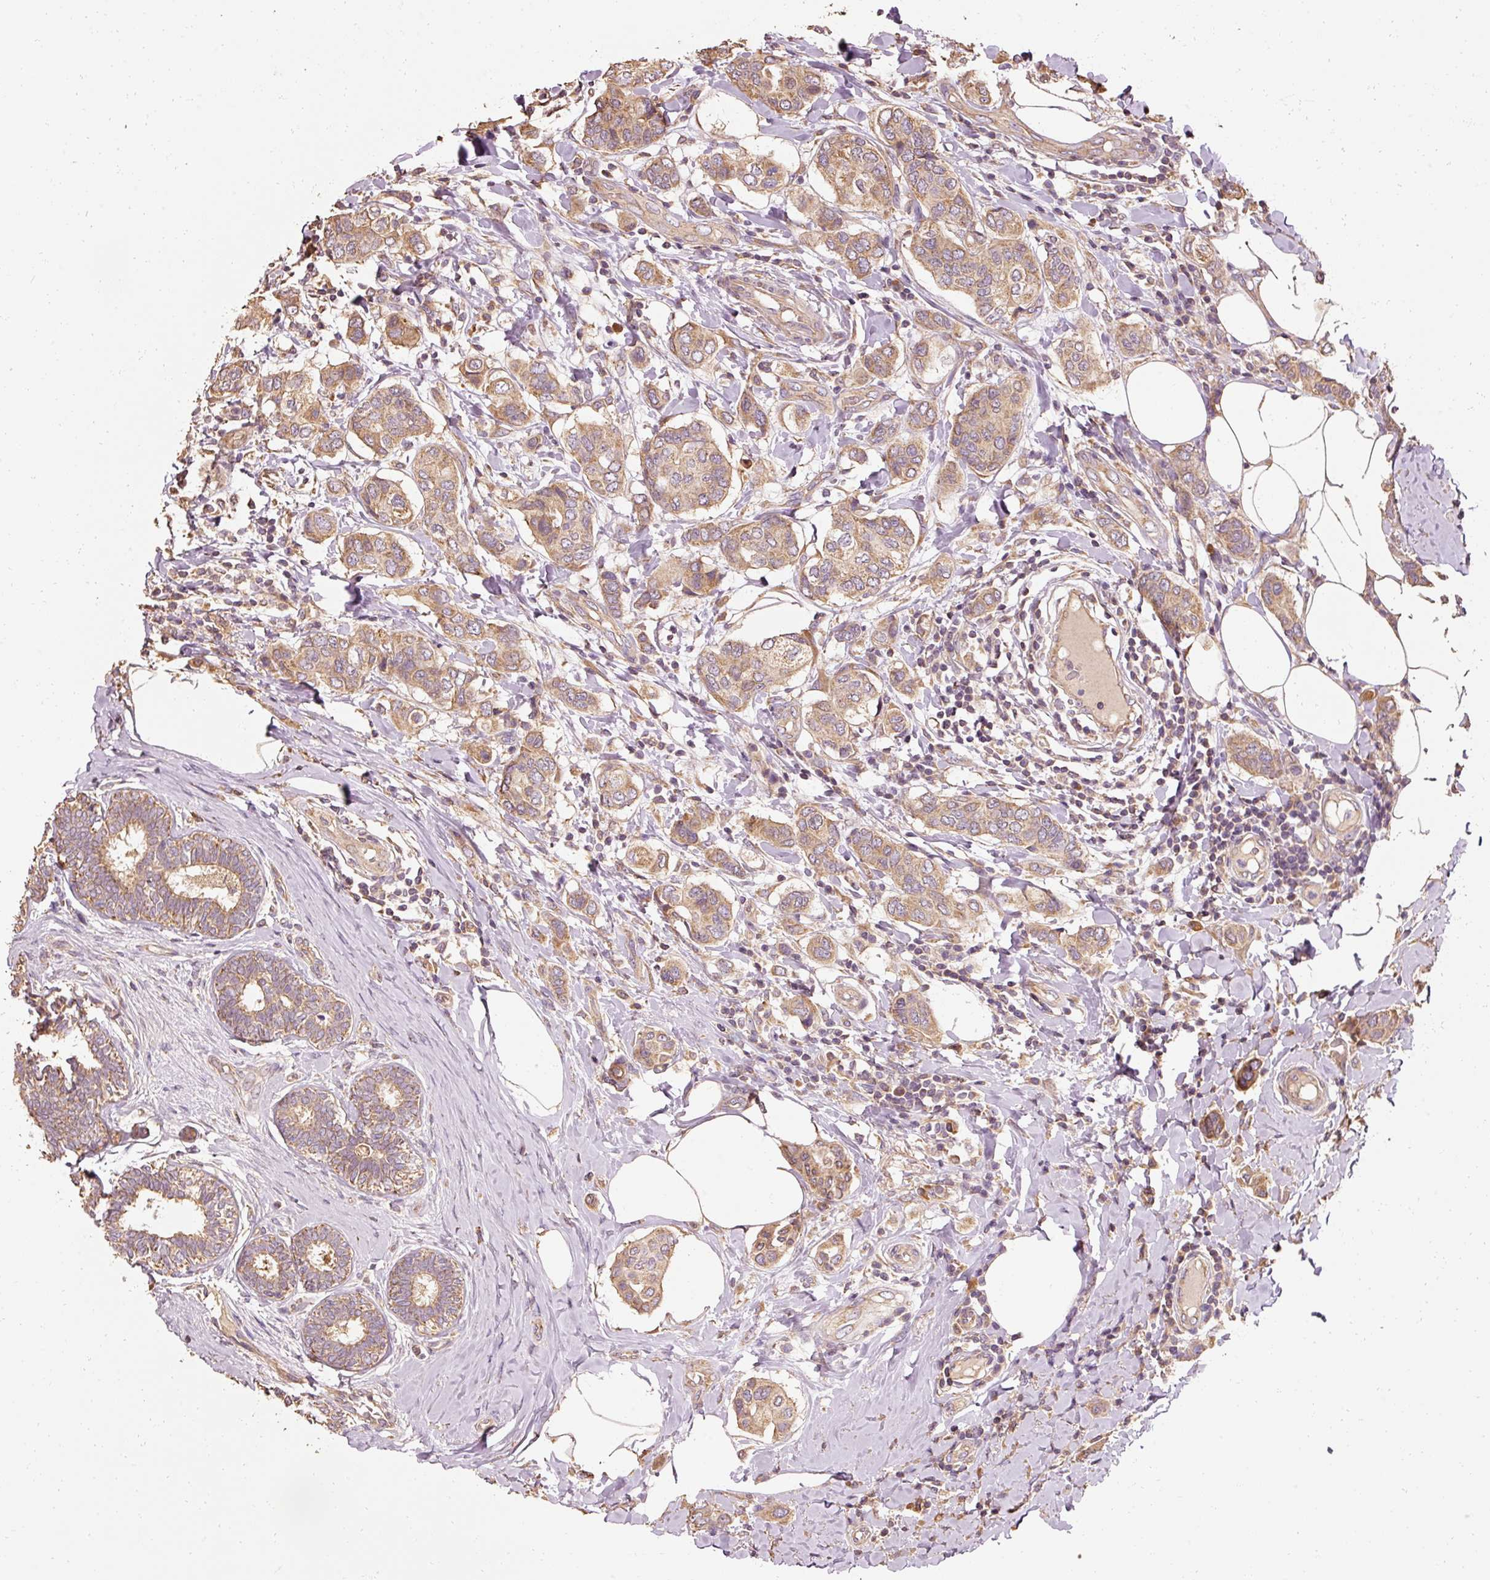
{"staining": {"intensity": "moderate", "quantity": ">75%", "location": "cytoplasmic/membranous"}, "tissue": "breast cancer", "cell_type": "Tumor cells", "image_type": "cancer", "snomed": [{"axis": "morphology", "description": "Lobular carcinoma"}, {"axis": "topography", "description": "Breast"}], "caption": "Immunohistochemistry (IHC) photomicrograph of human lobular carcinoma (breast) stained for a protein (brown), which demonstrates medium levels of moderate cytoplasmic/membranous staining in about >75% of tumor cells.", "gene": "EFHC1", "patient": {"sex": "female", "age": 51}}